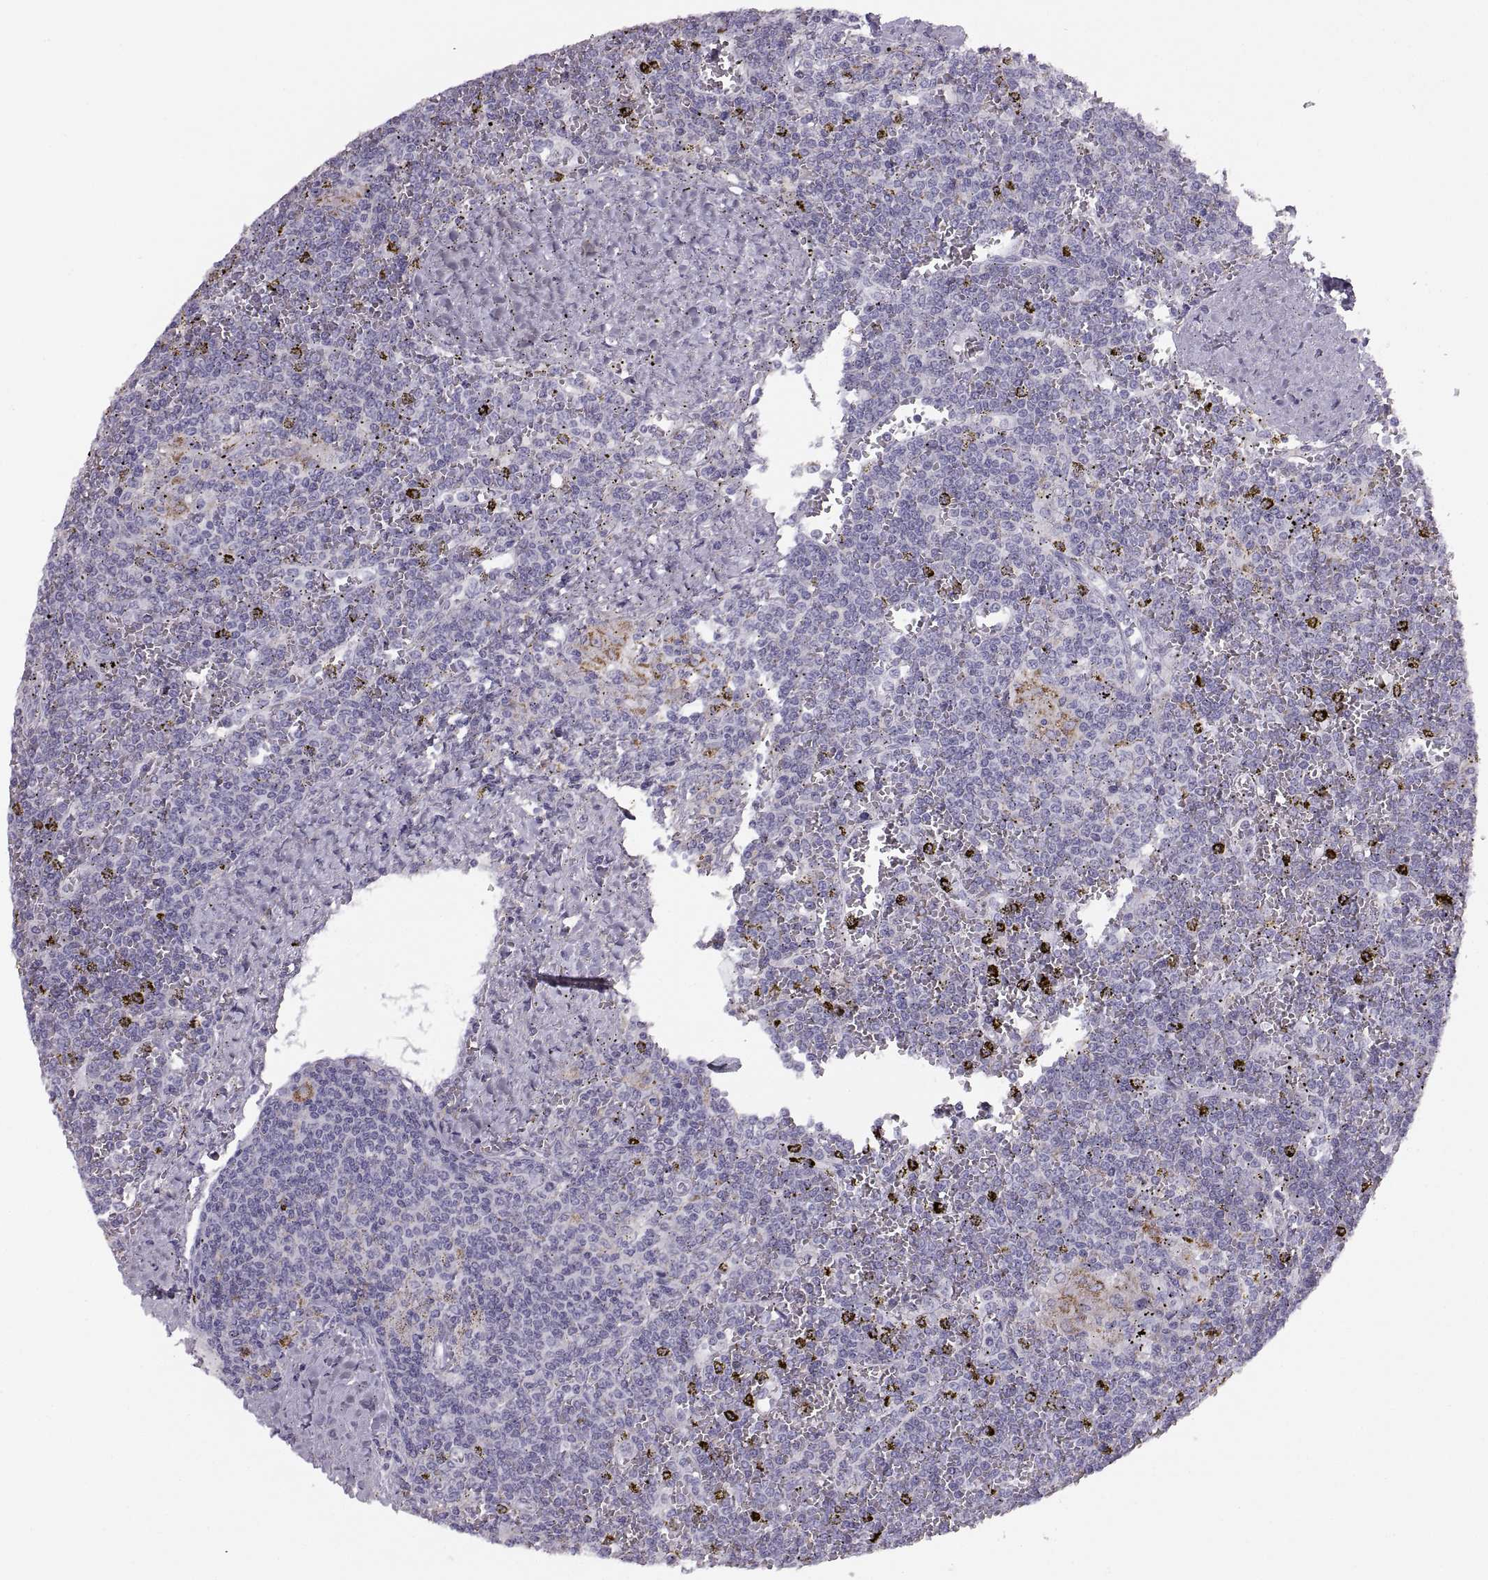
{"staining": {"intensity": "negative", "quantity": "none", "location": "none"}, "tissue": "lymphoma", "cell_type": "Tumor cells", "image_type": "cancer", "snomed": [{"axis": "morphology", "description": "Malignant lymphoma, non-Hodgkin's type, Low grade"}, {"axis": "topography", "description": "Spleen"}], "caption": "There is no significant staining in tumor cells of malignant lymphoma, non-Hodgkin's type (low-grade).", "gene": "COL9A3", "patient": {"sex": "female", "age": 19}}